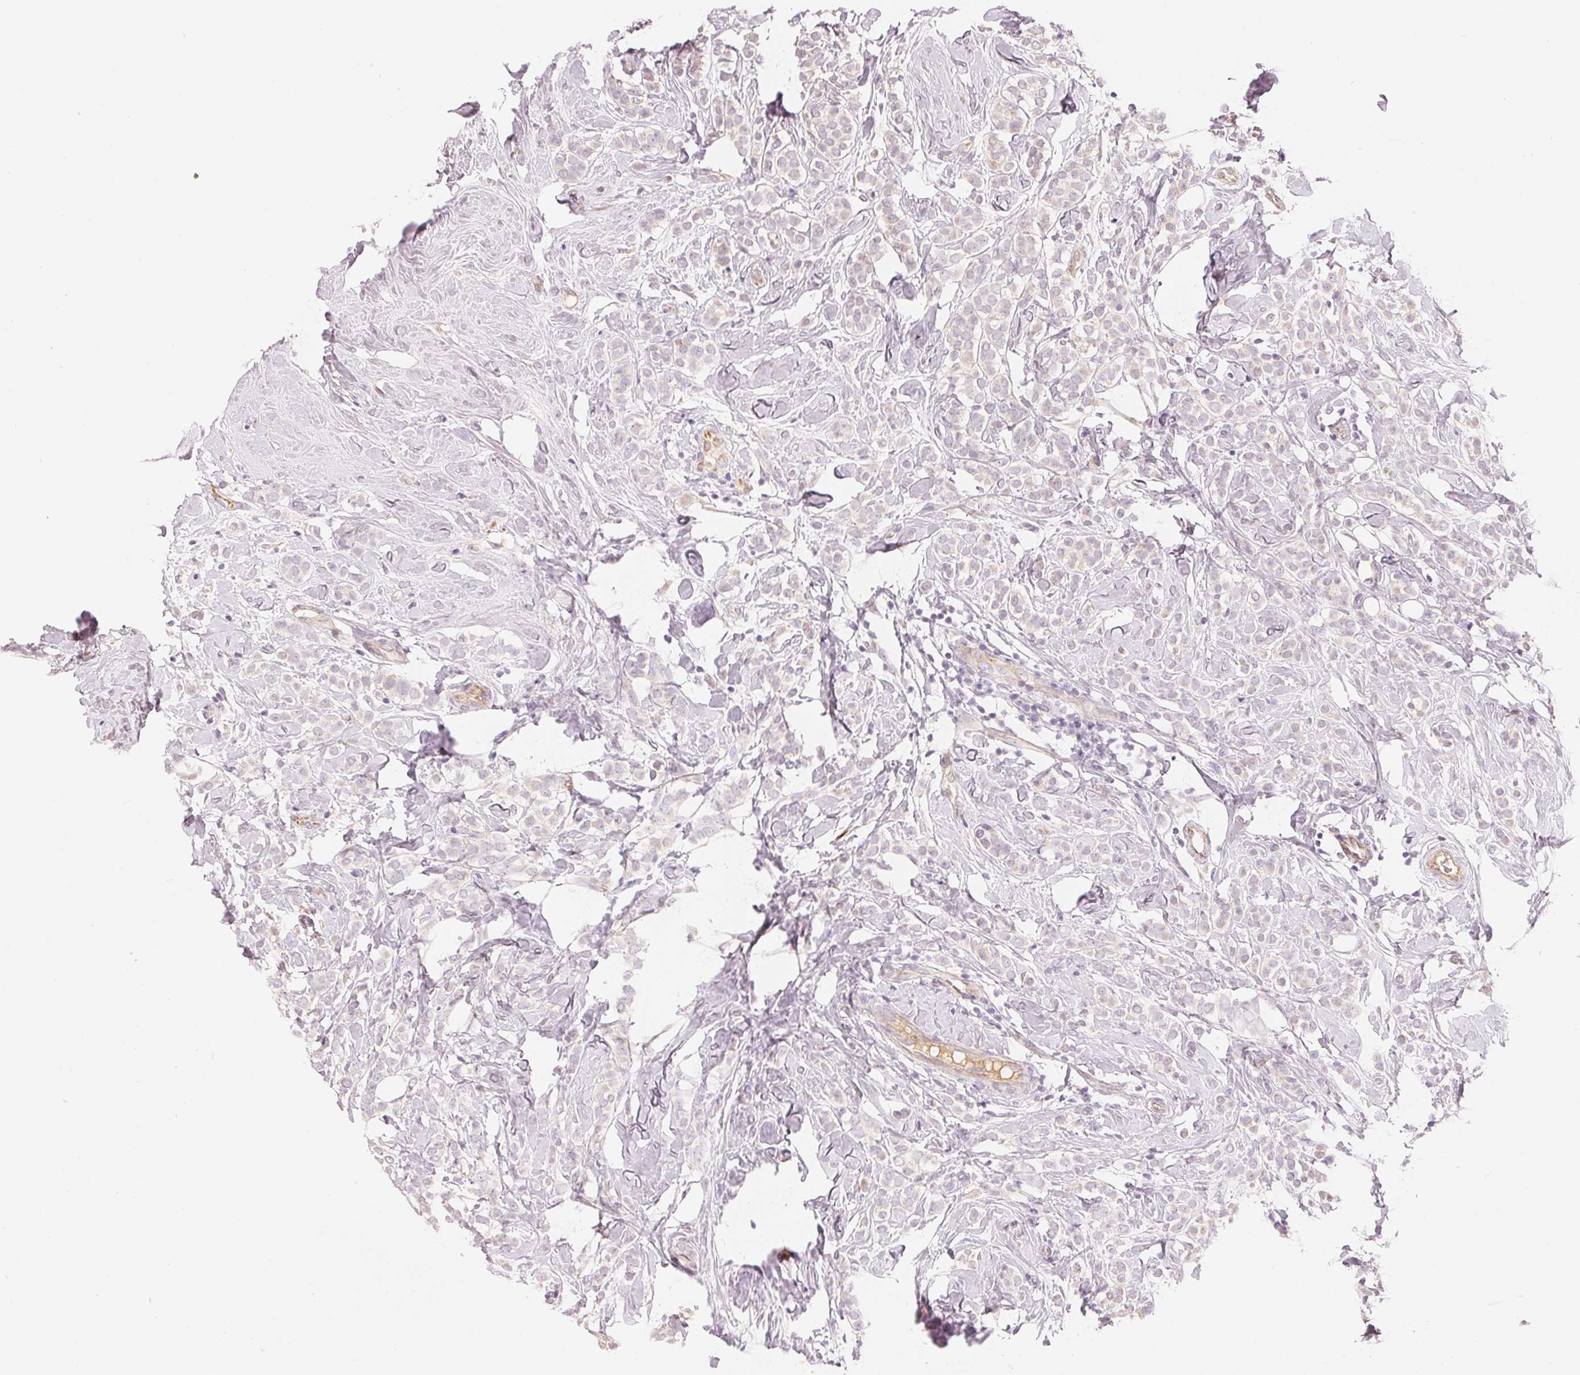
{"staining": {"intensity": "negative", "quantity": "none", "location": "none"}, "tissue": "breast cancer", "cell_type": "Tumor cells", "image_type": "cancer", "snomed": [{"axis": "morphology", "description": "Lobular carcinoma"}, {"axis": "topography", "description": "Breast"}], "caption": "The histopathology image reveals no staining of tumor cells in breast cancer (lobular carcinoma). (Stains: DAB (3,3'-diaminobenzidine) IHC with hematoxylin counter stain, Microscopy: brightfield microscopy at high magnification).", "gene": "CFHR2", "patient": {"sex": "female", "age": 49}}